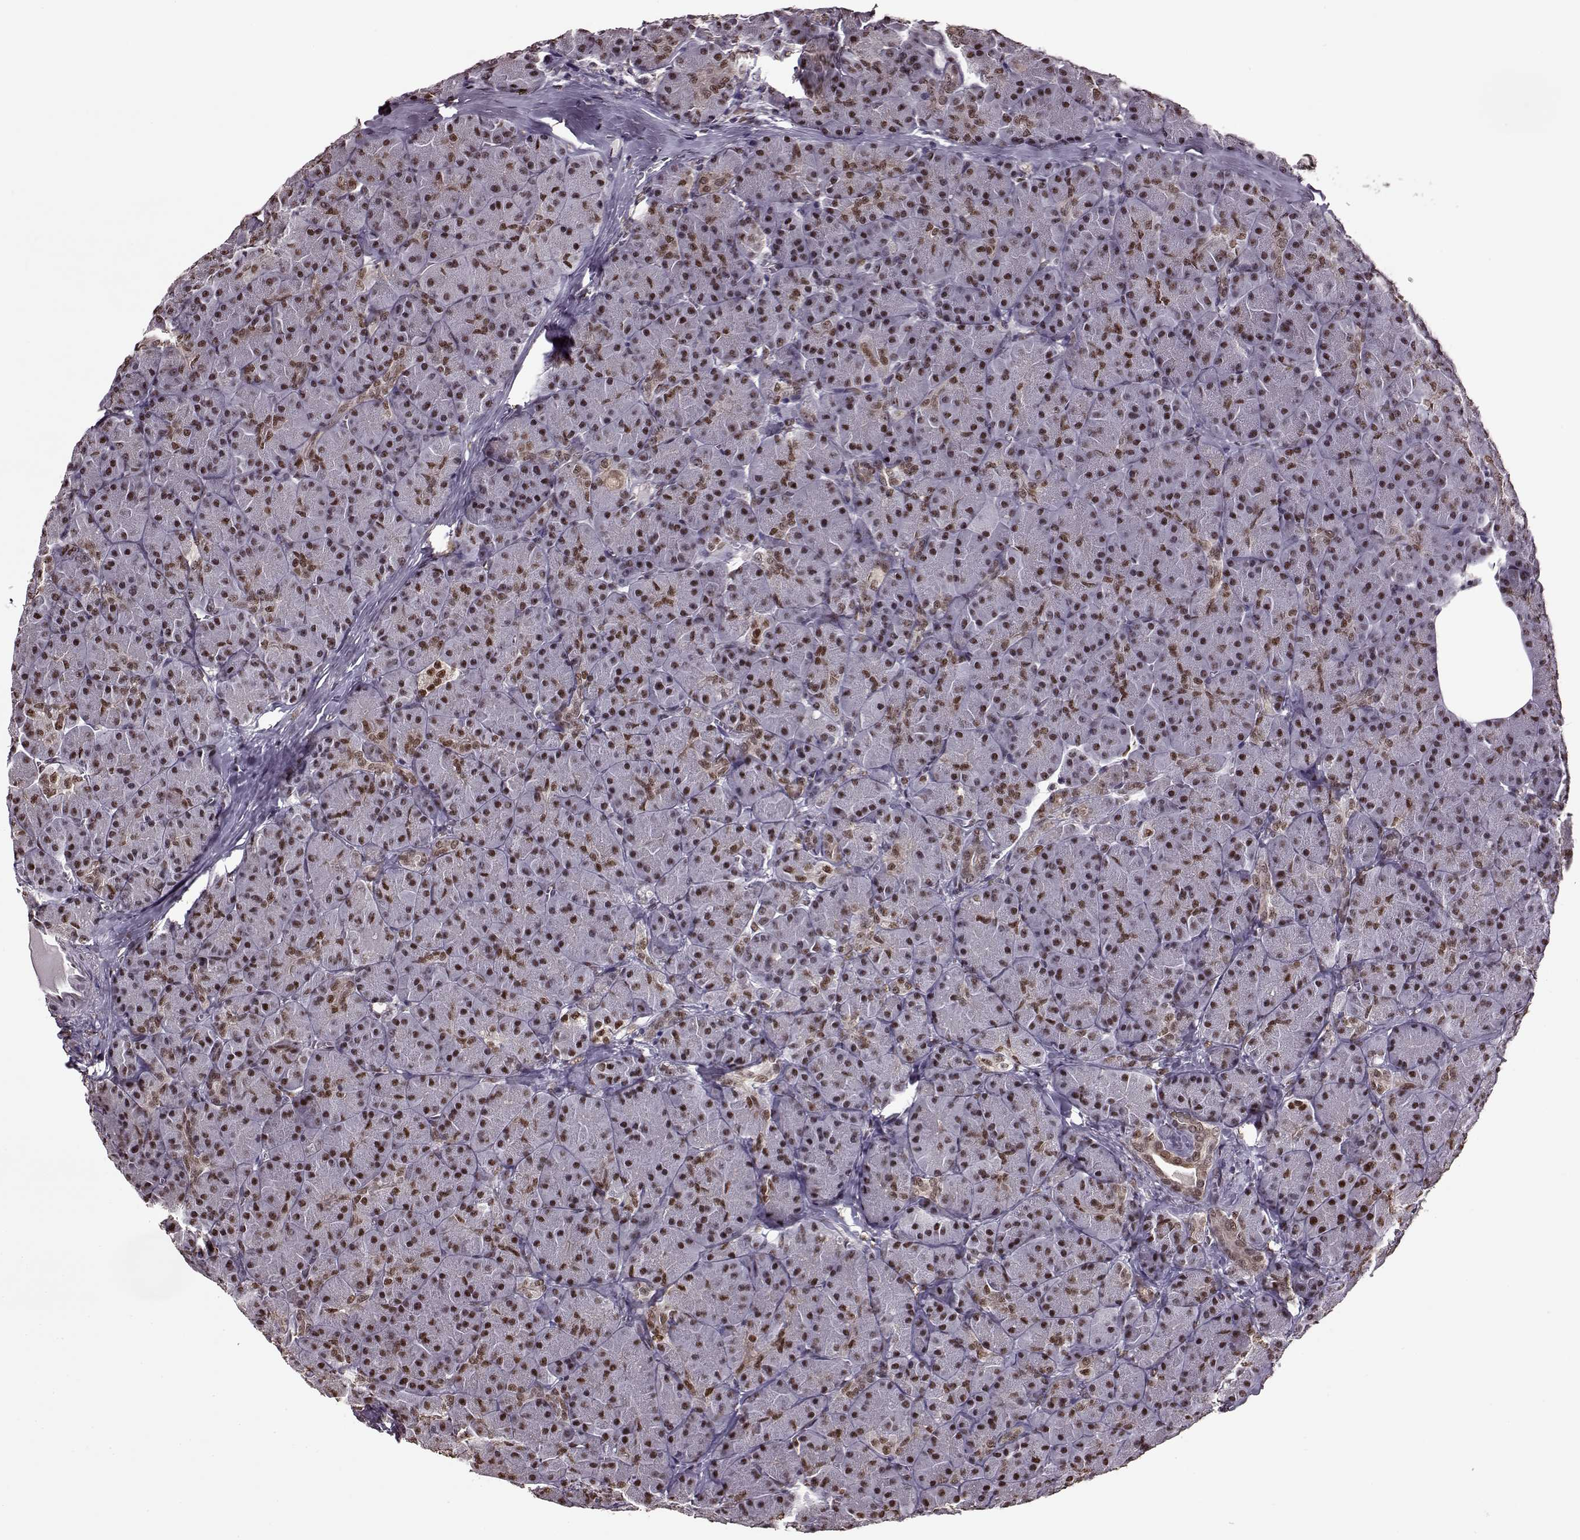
{"staining": {"intensity": "moderate", "quantity": ">75%", "location": "nuclear"}, "tissue": "pancreas", "cell_type": "Exocrine glandular cells", "image_type": "normal", "snomed": [{"axis": "morphology", "description": "Normal tissue, NOS"}, {"axis": "topography", "description": "Pancreas"}], "caption": "DAB immunohistochemical staining of unremarkable pancreas exhibits moderate nuclear protein staining in approximately >75% of exocrine glandular cells. (Brightfield microscopy of DAB IHC at high magnification).", "gene": "FTO", "patient": {"sex": "male", "age": 57}}